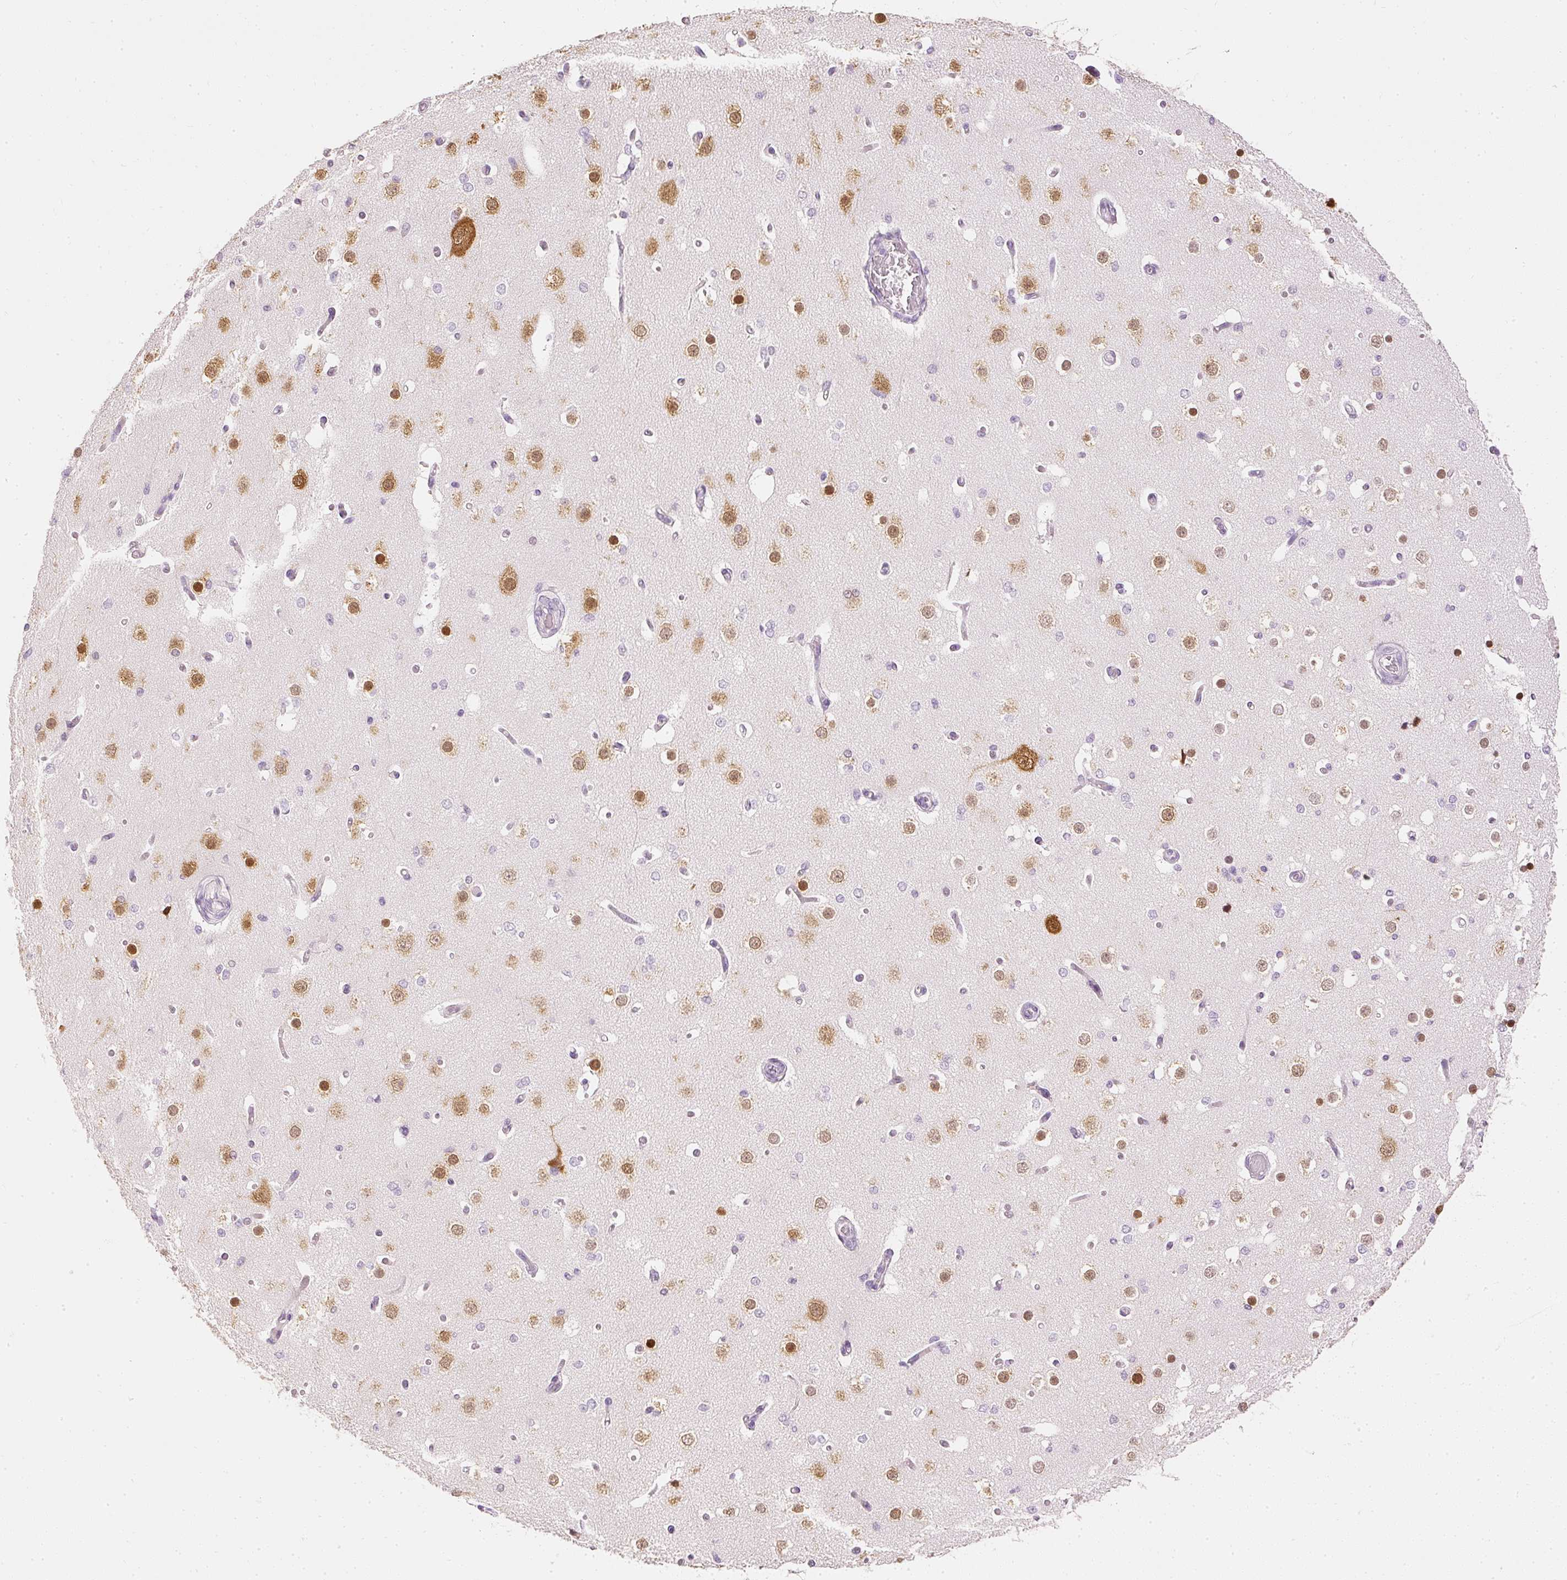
{"staining": {"intensity": "negative", "quantity": "none", "location": "none"}, "tissue": "cerebral cortex", "cell_type": "Endothelial cells", "image_type": "normal", "snomed": [{"axis": "morphology", "description": "Normal tissue, NOS"}, {"axis": "morphology", "description": "Inflammation, NOS"}, {"axis": "topography", "description": "Cerebral cortex"}], "caption": "This is a histopathology image of immunohistochemistry (IHC) staining of normal cerebral cortex, which shows no expression in endothelial cells.", "gene": "ELAVL3", "patient": {"sex": "male", "age": 6}}